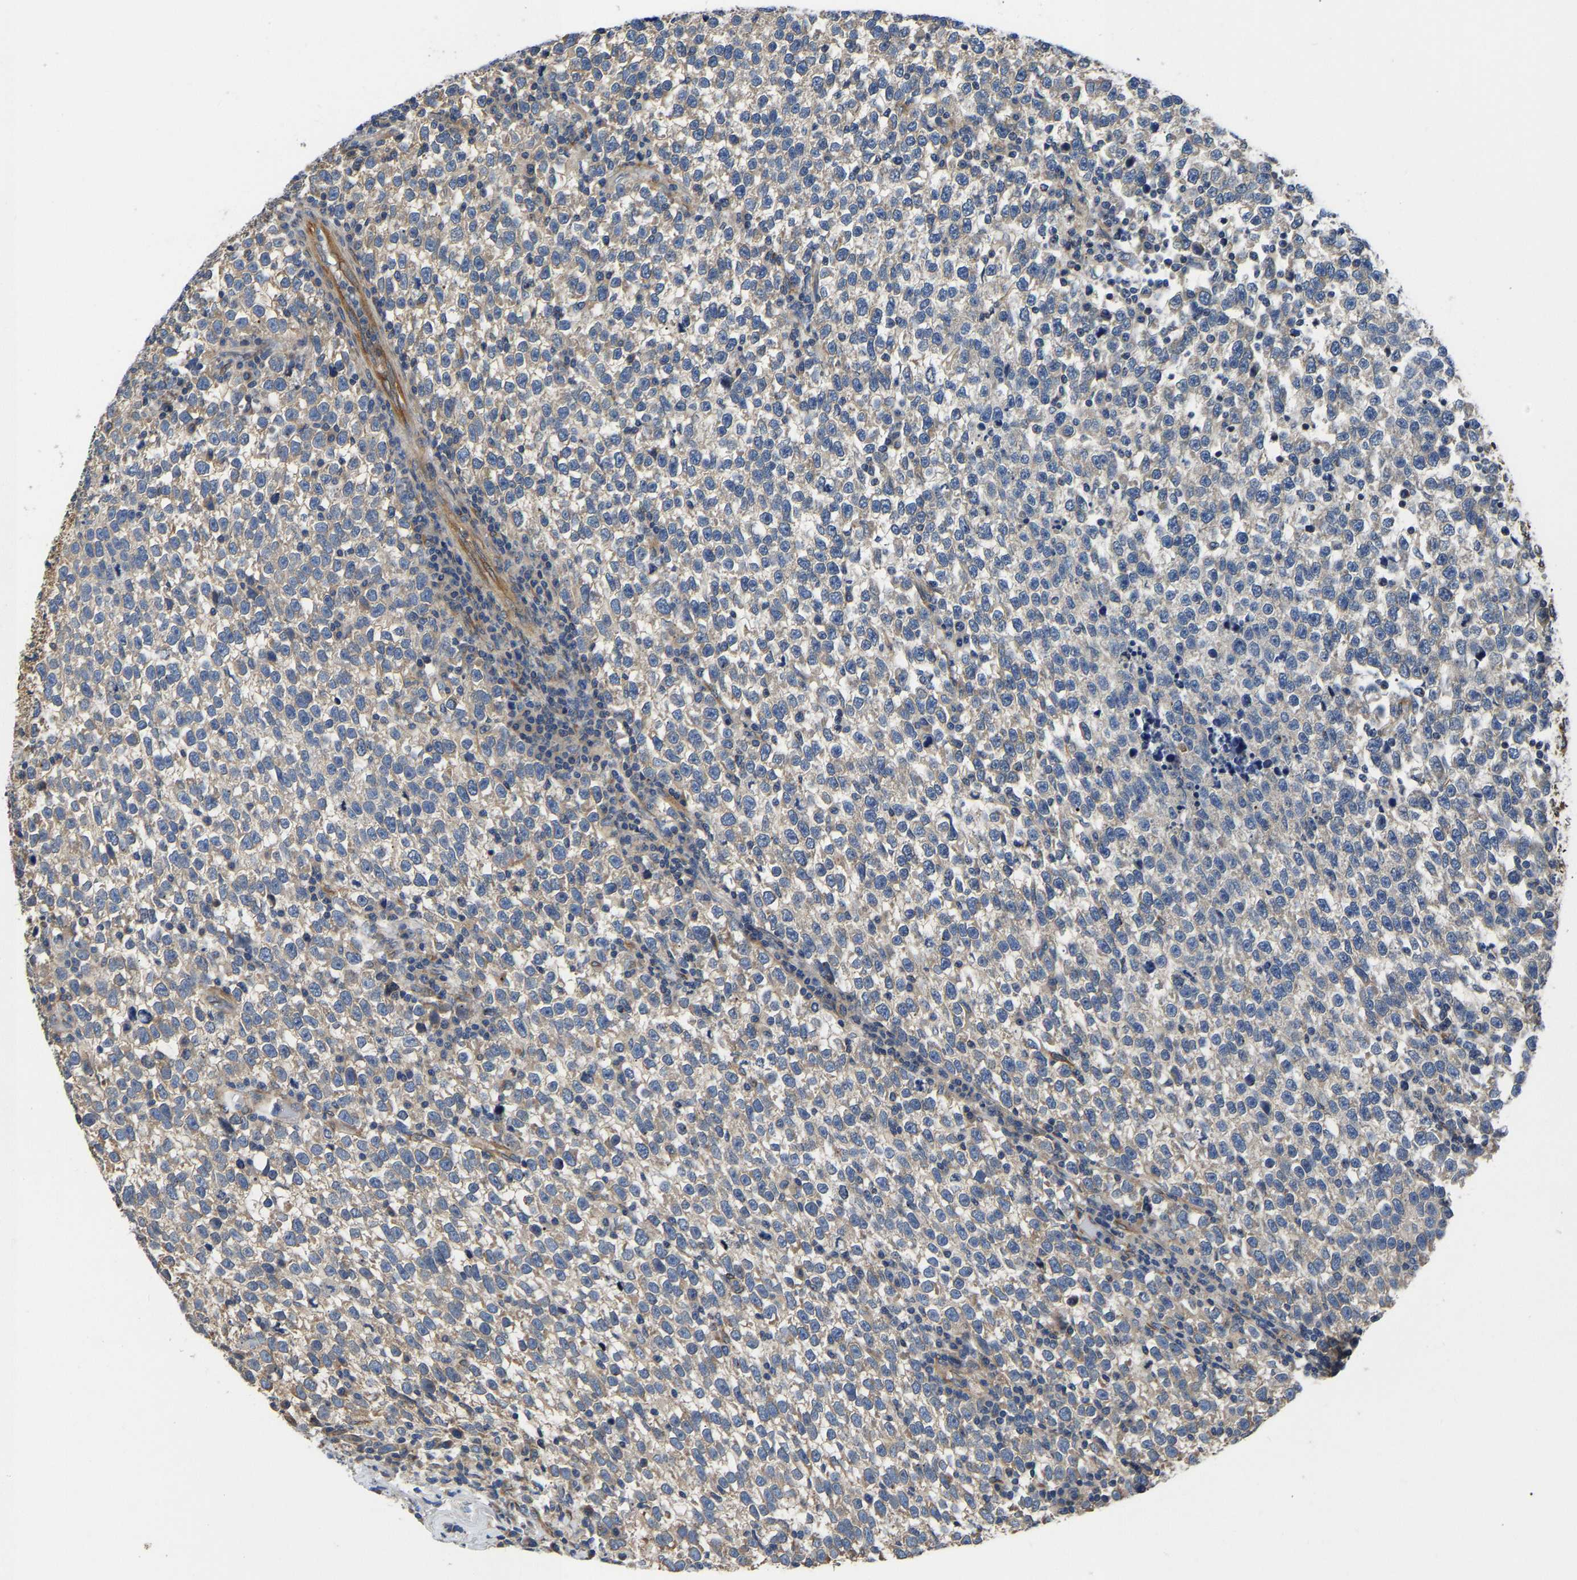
{"staining": {"intensity": "weak", "quantity": "25%-75%", "location": "cytoplasmic/membranous"}, "tissue": "testis cancer", "cell_type": "Tumor cells", "image_type": "cancer", "snomed": [{"axis": "morphology", "description": "Normal tissue, NOS"}, {"axis": "morphology", "description": "Seminoma, NOS"}, {"axis": "topography", "description": "Testis"}], "caption": "Protein staining of testis cancer tissue shows weak cytoplasmic/membranous positivity in about 25%-75% of tumor cells.", "gene": "ARL6IP5", "patient": {"sex": "male", "age": 43}}